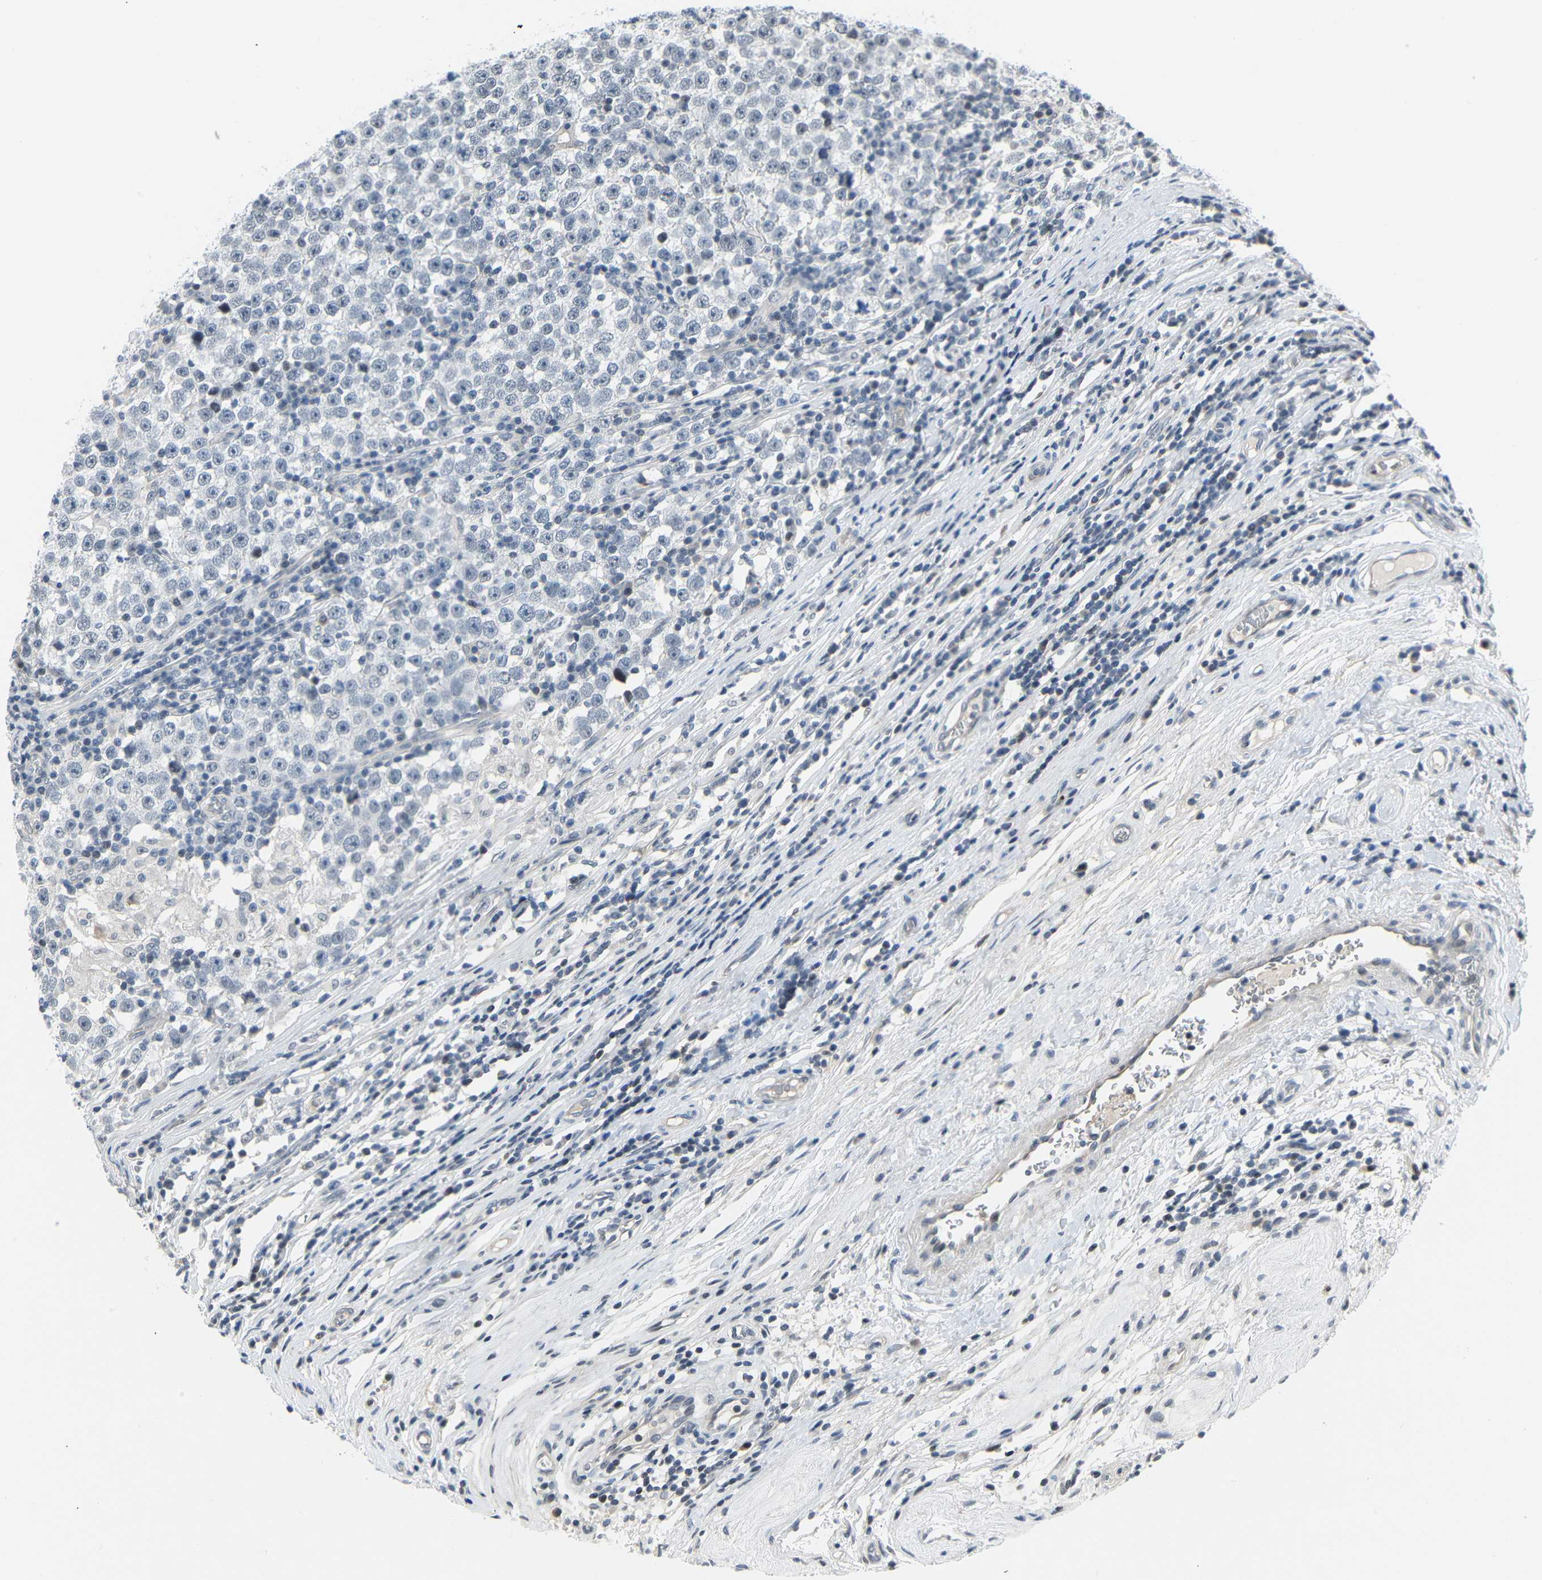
{"staining": {"intensity": "negative", "quantity": "none", "location": "none"}, "tissue": "testis cancer", "cell_type": "Tumor cells", "image_type": "cancer", "snomed": [{"axis": "morphology", "description": "Seminoma, NOS"}, {"axis": "topography", "description": "Testis"}], "caption": "Protein analysis of seminoma (testis) demonstrates no significant positivity in tumor cells.", "gene": "IMPG2", "patient": {"sex": "male", "age": 43}}